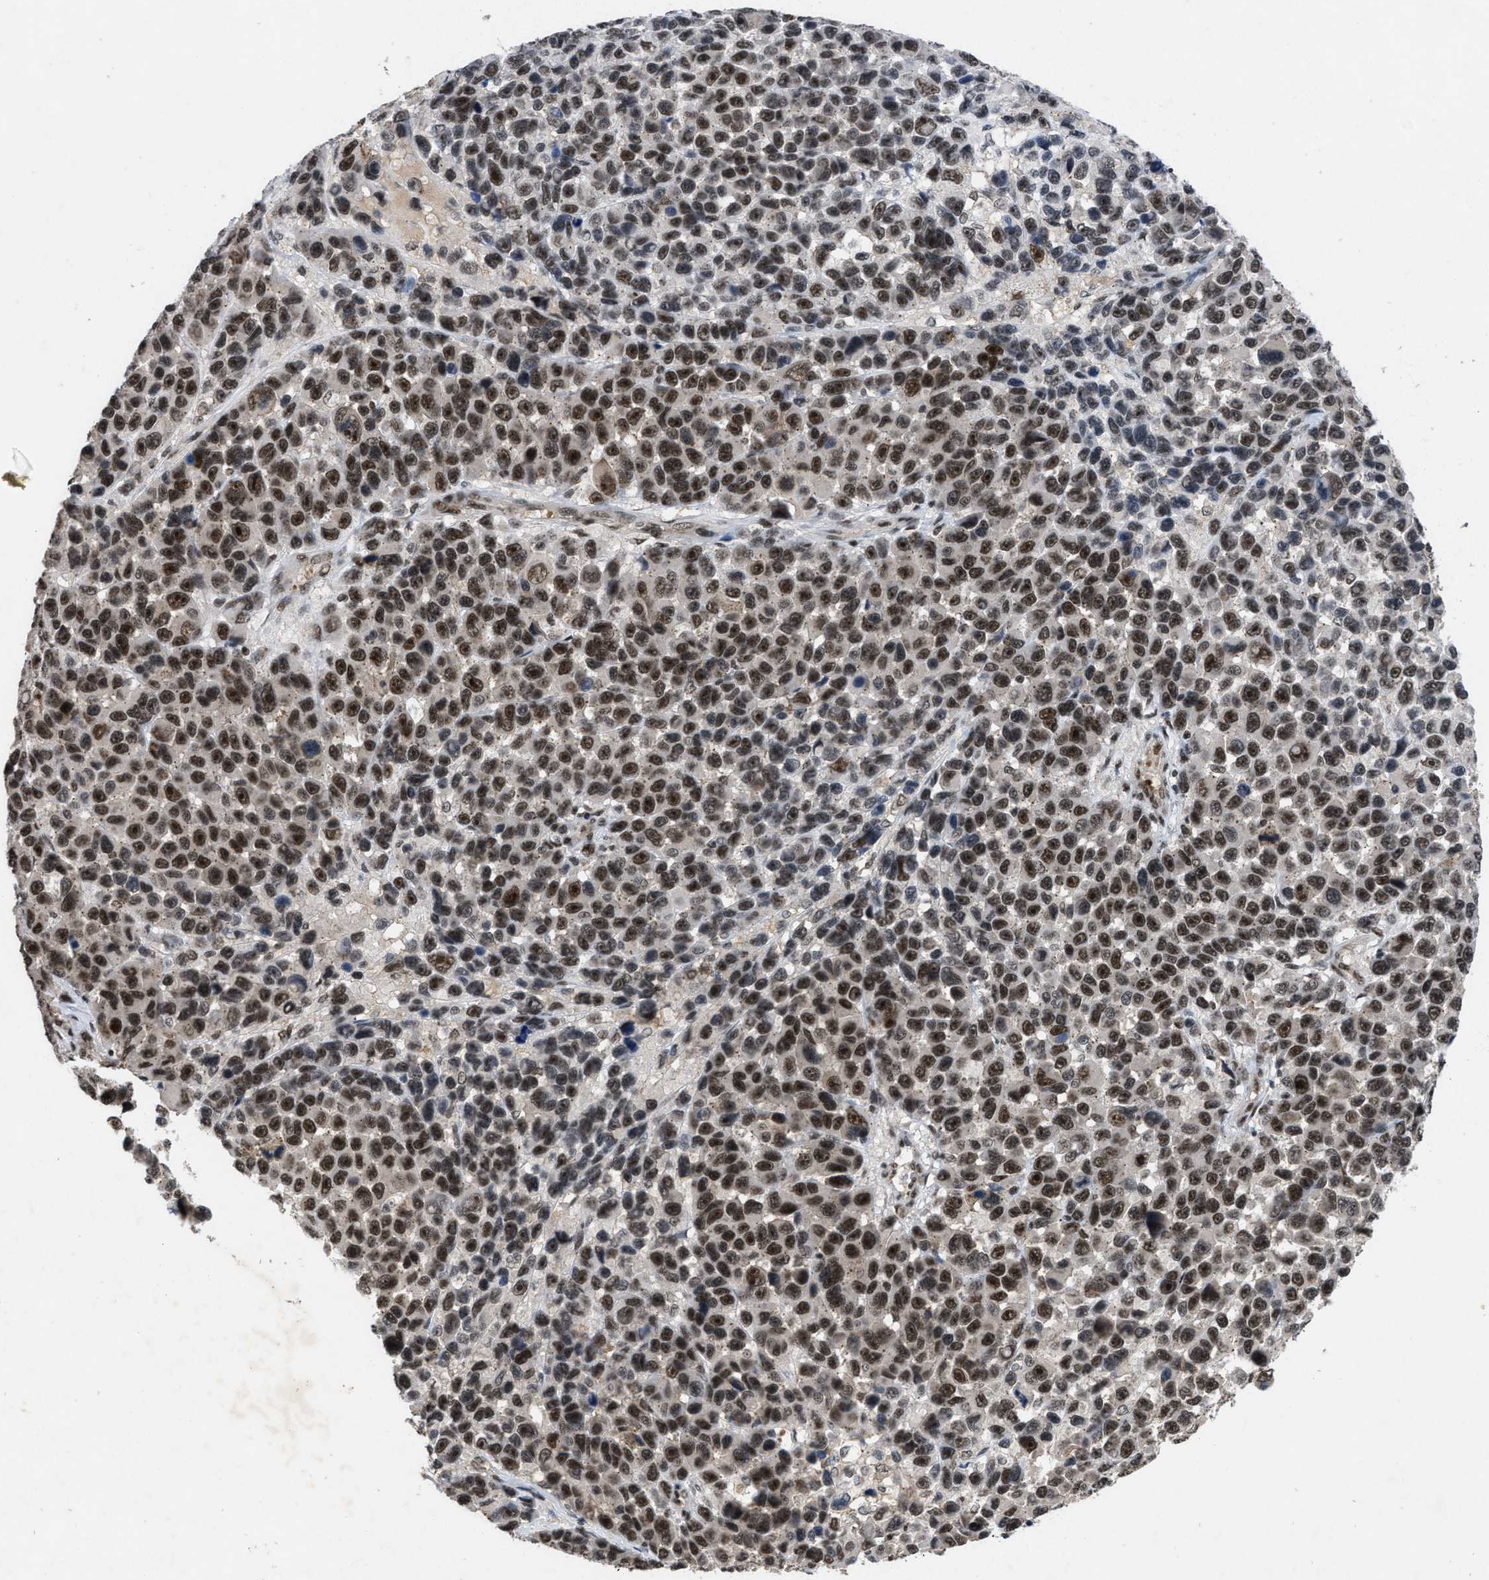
{"staining": {"intensity": "strong", "quantity": ">75%", "location": "nuclear"}, "tissue": "melanoma", "cell_type": "Tumor cells", "image_type": "cancer", "snomed": [{"axis": "morphology", "description": "Malignant melanoma, NOS"}, {"axis": "topography", "description": "Skin"}], "caption": "Melanoma tissue demonstrates strong nuclear staining in approximately >75% of tumor cells", "gene": "ZNF346", "patient": {"sex": "male", "age": 53}}